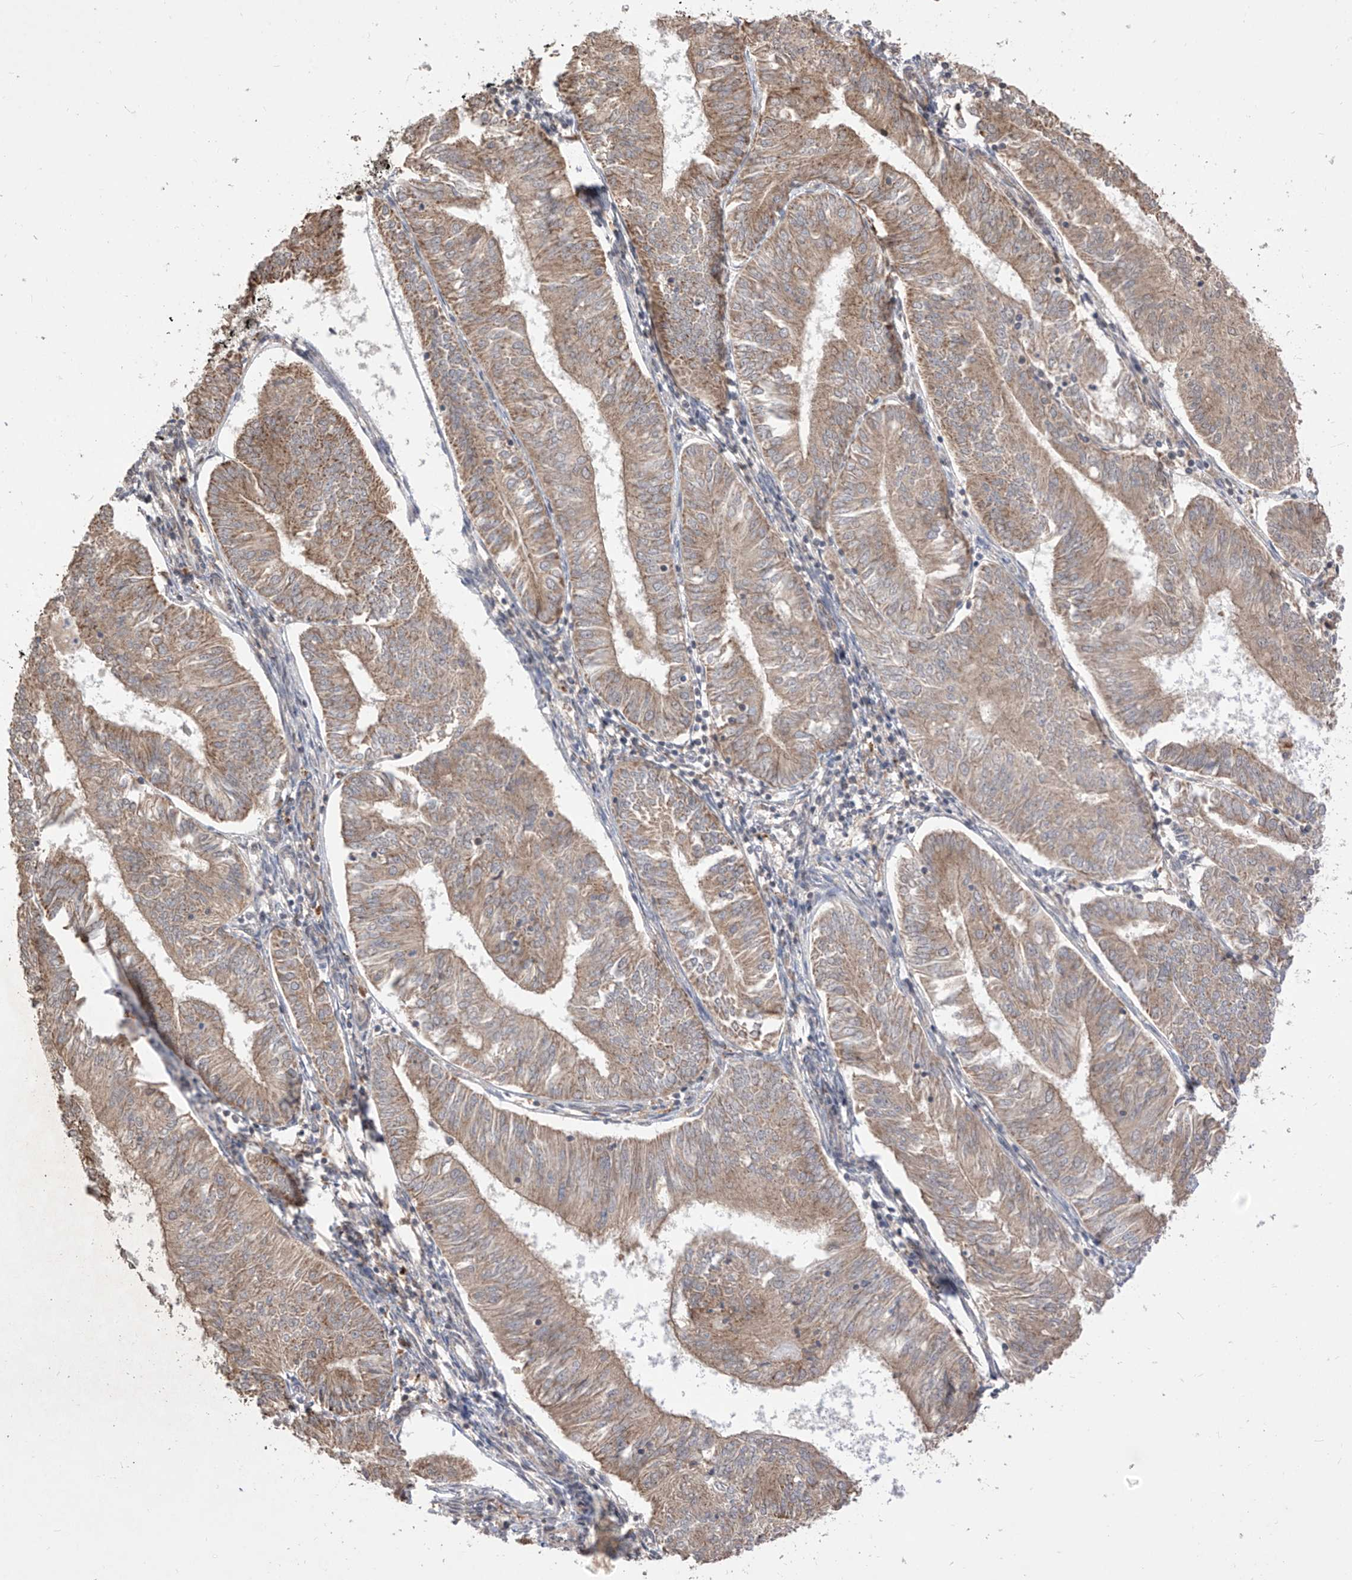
{"staining": {"intensity": "moderate", "quantity": ">75%", "location": "cytoplasmic/membranous"}, "tissue": "endometrial cancer", "cell_type": "Tumor cells", "image_type": "cancer", "snomed": [{"axis": "morphology", "description": "Adenocarcinoma, NOS"}, {"axis": "topography", "description": "Endometrium"}], "caption": "Immunohistochemistry image of human endometrial adenocarcinoma stained for a protein (brown), which demonstrates medium levels of moderate cytoplasmic/membranous staining in approximately >75% of tumor cells.", "gene": "LATS1", "patient": {"sex": "female", "age": 58}}